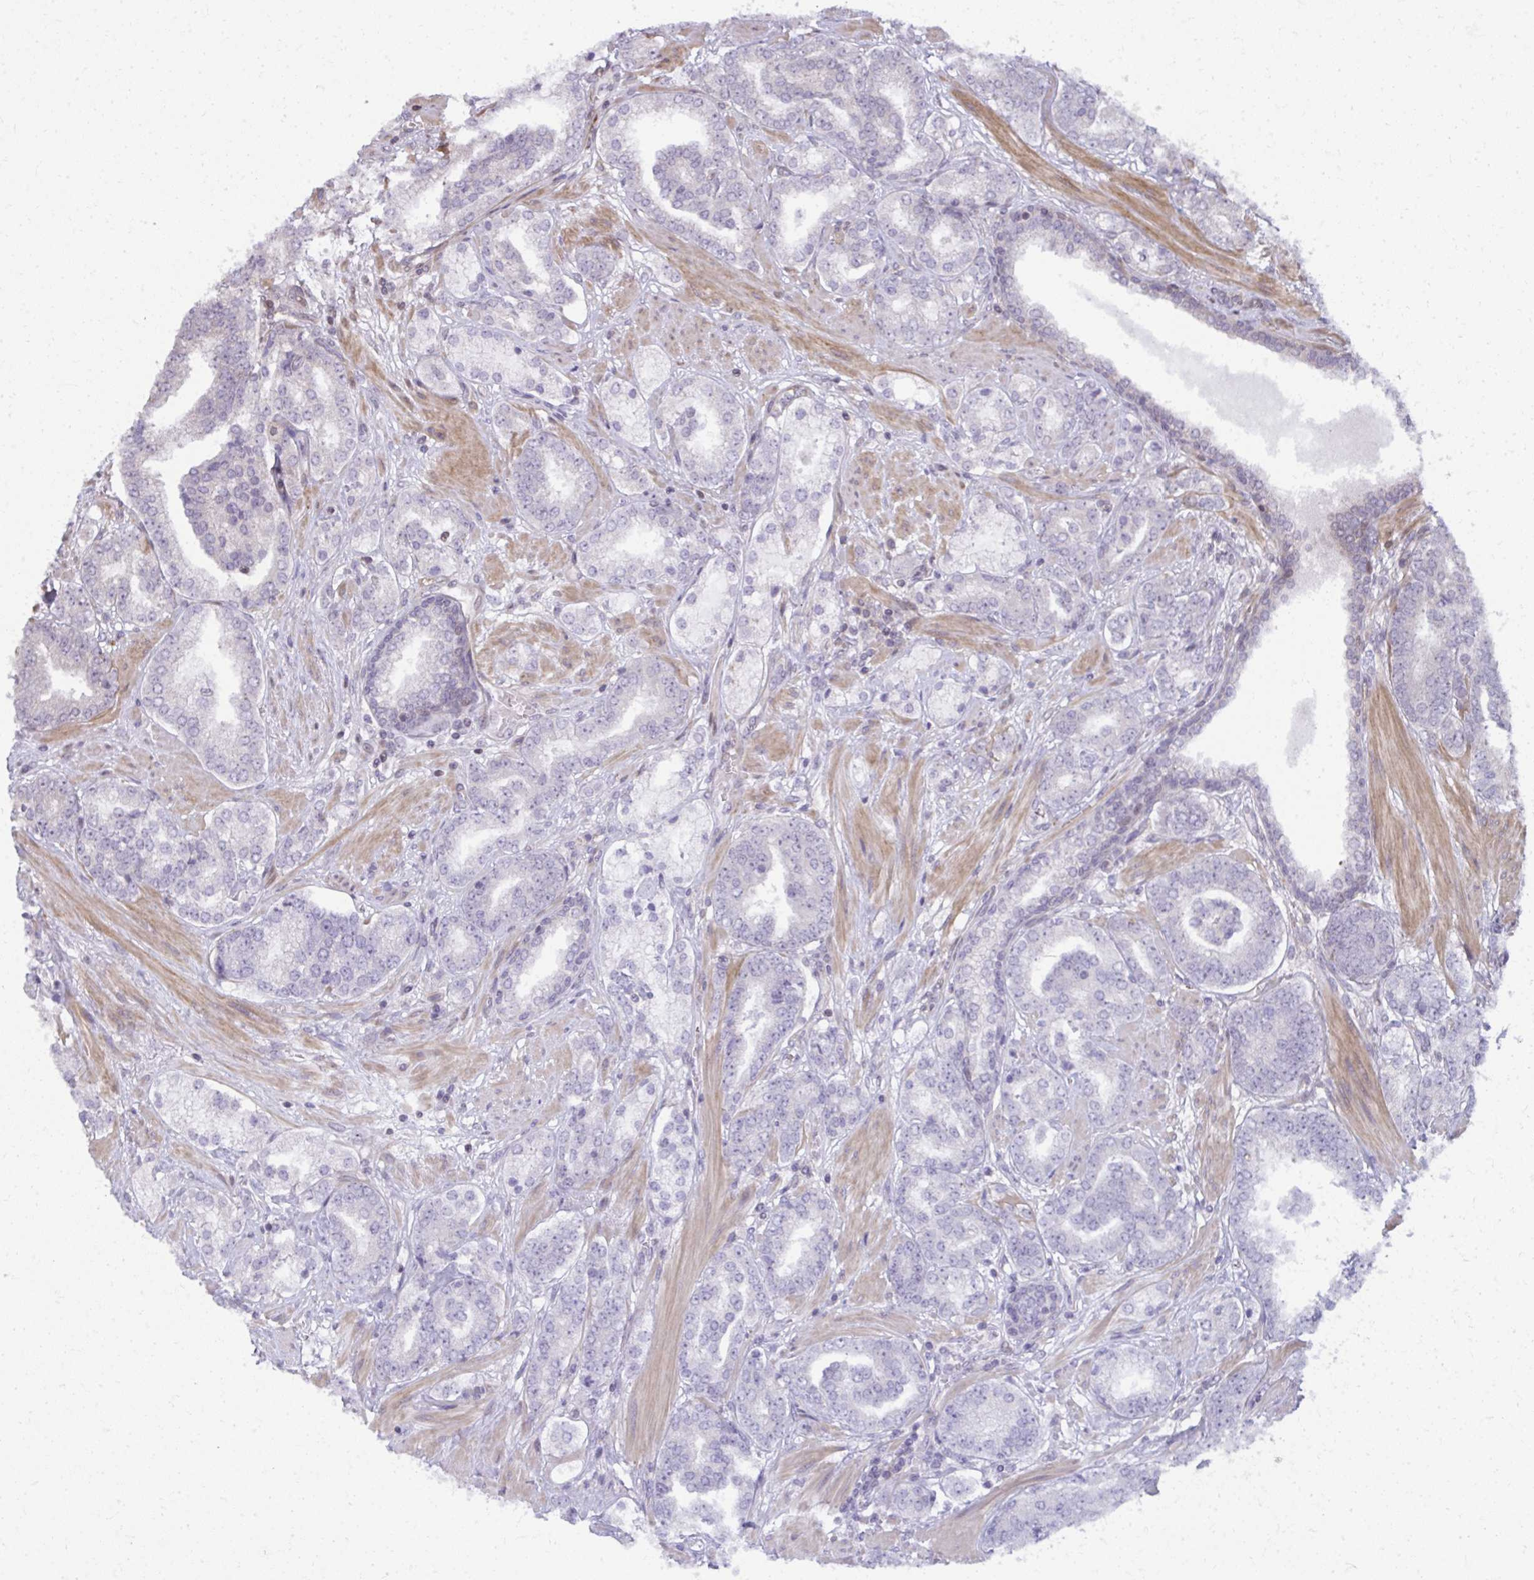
{"staining": {"intensity": "negative", "quantity": "none", "location": "none"}, "tissue": "prostate cancer", "cell_type": "Tumor cells", "image_type": "cancer", "snomed": [{"axis": "morphology", "description": "Adenocarcinoma, High grade"}, {"axis": "topography", "description": "Prostate"}], "caption": "IHC of human prostate cancer (high-grade adenocarcinoma) demonstrates no expression in tumor cells.", "gene": "MAF1", "patient": {"sex": "male", "age": 62}}